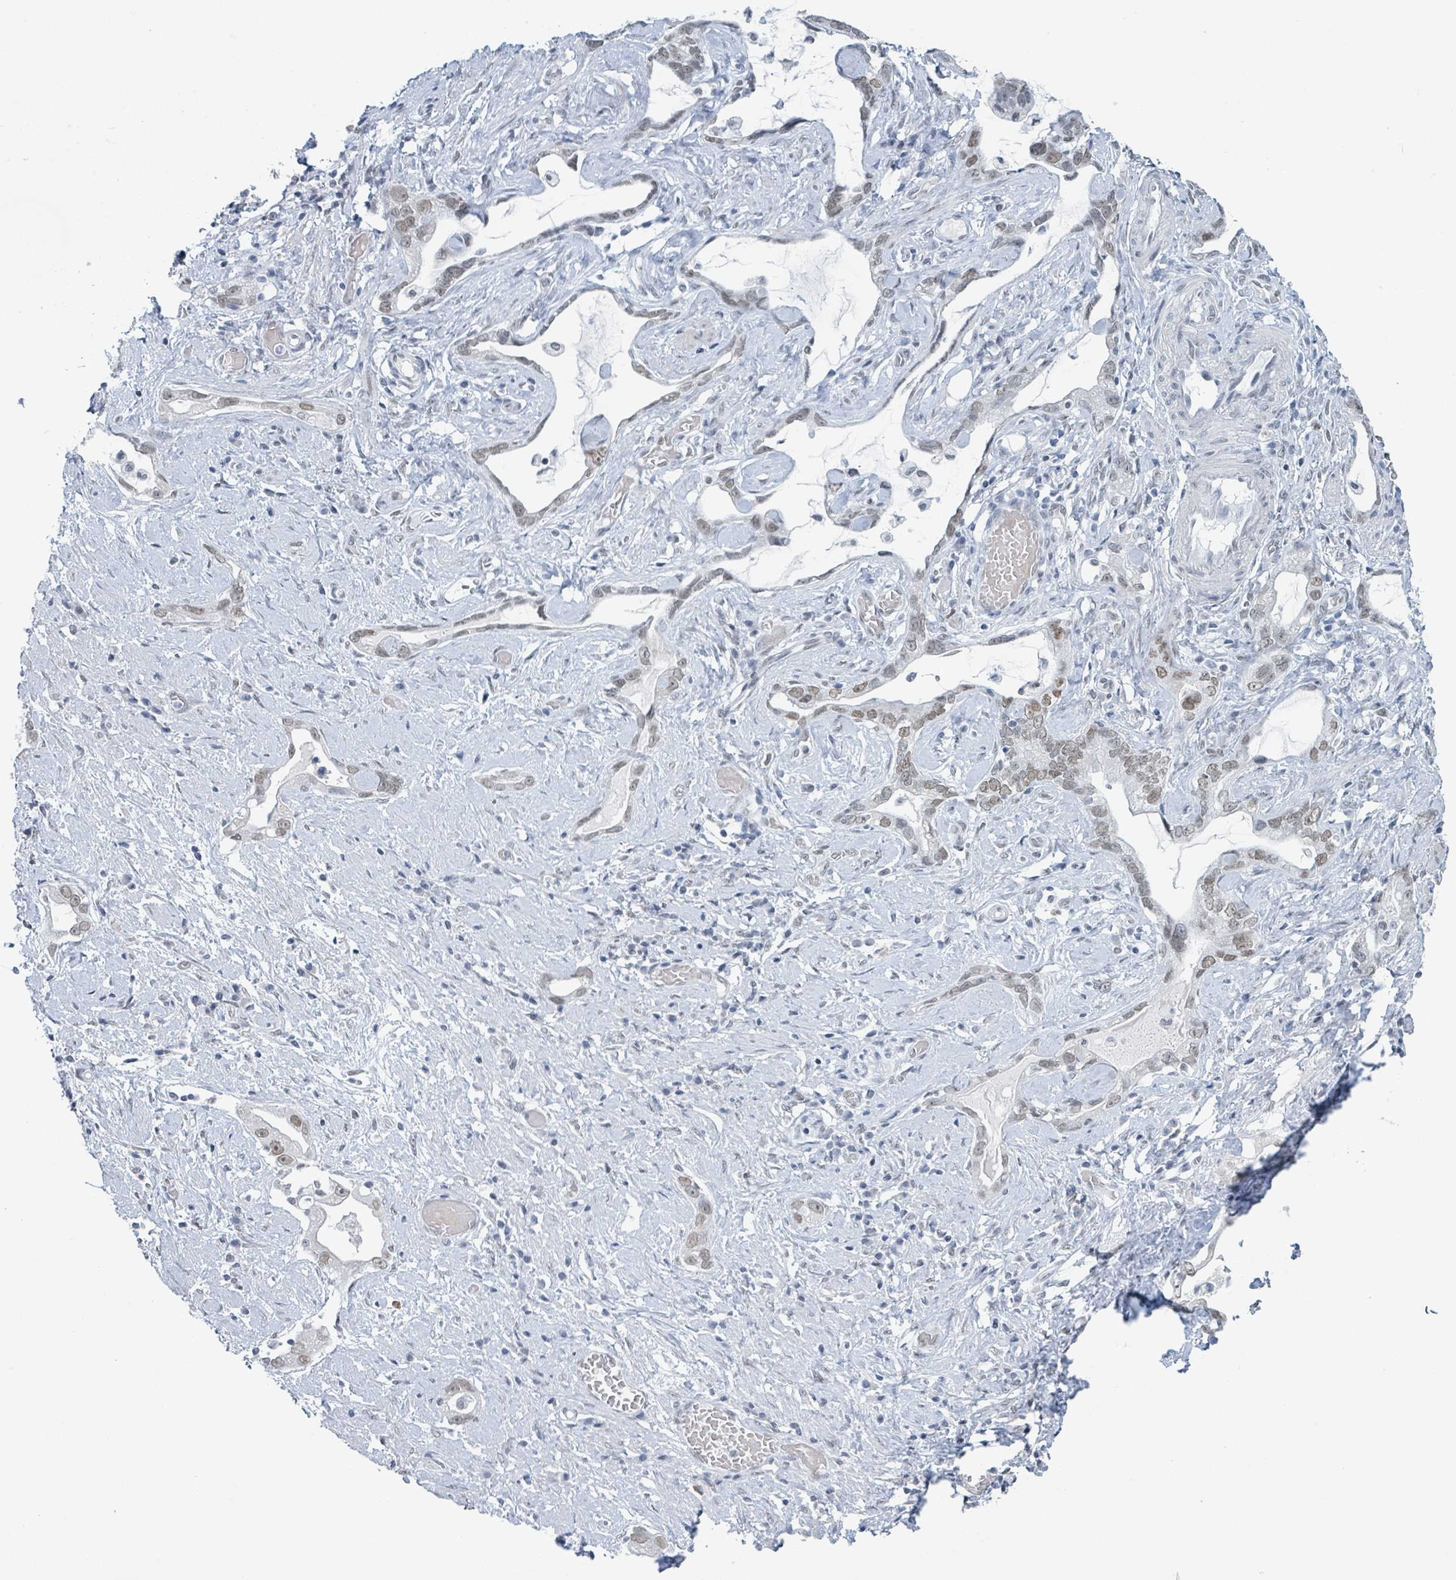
{"staining": {"intensity": "weak", "quantity": "25%-75%", "location": "nuclear"}, "tissue": "stomach cancer", "cell_type": "Tumor cells", "image_type": "cancer", "snomed": [{"axis": "morphology", "description": "Adenocarcinoma, NOS"}, {"axis": "topography", "description": "Stomach"}], "caption": "Brown immunohistochemical staining in human adenocarcinoma (stomach) shows weak nuclear staining in about 25%-75% of tumor cells. (brown staining indicates protein expression, while blue staining denotes nuclei).", "gene": "EHMT2", "patient": {"sex": "male", "age": 55}}